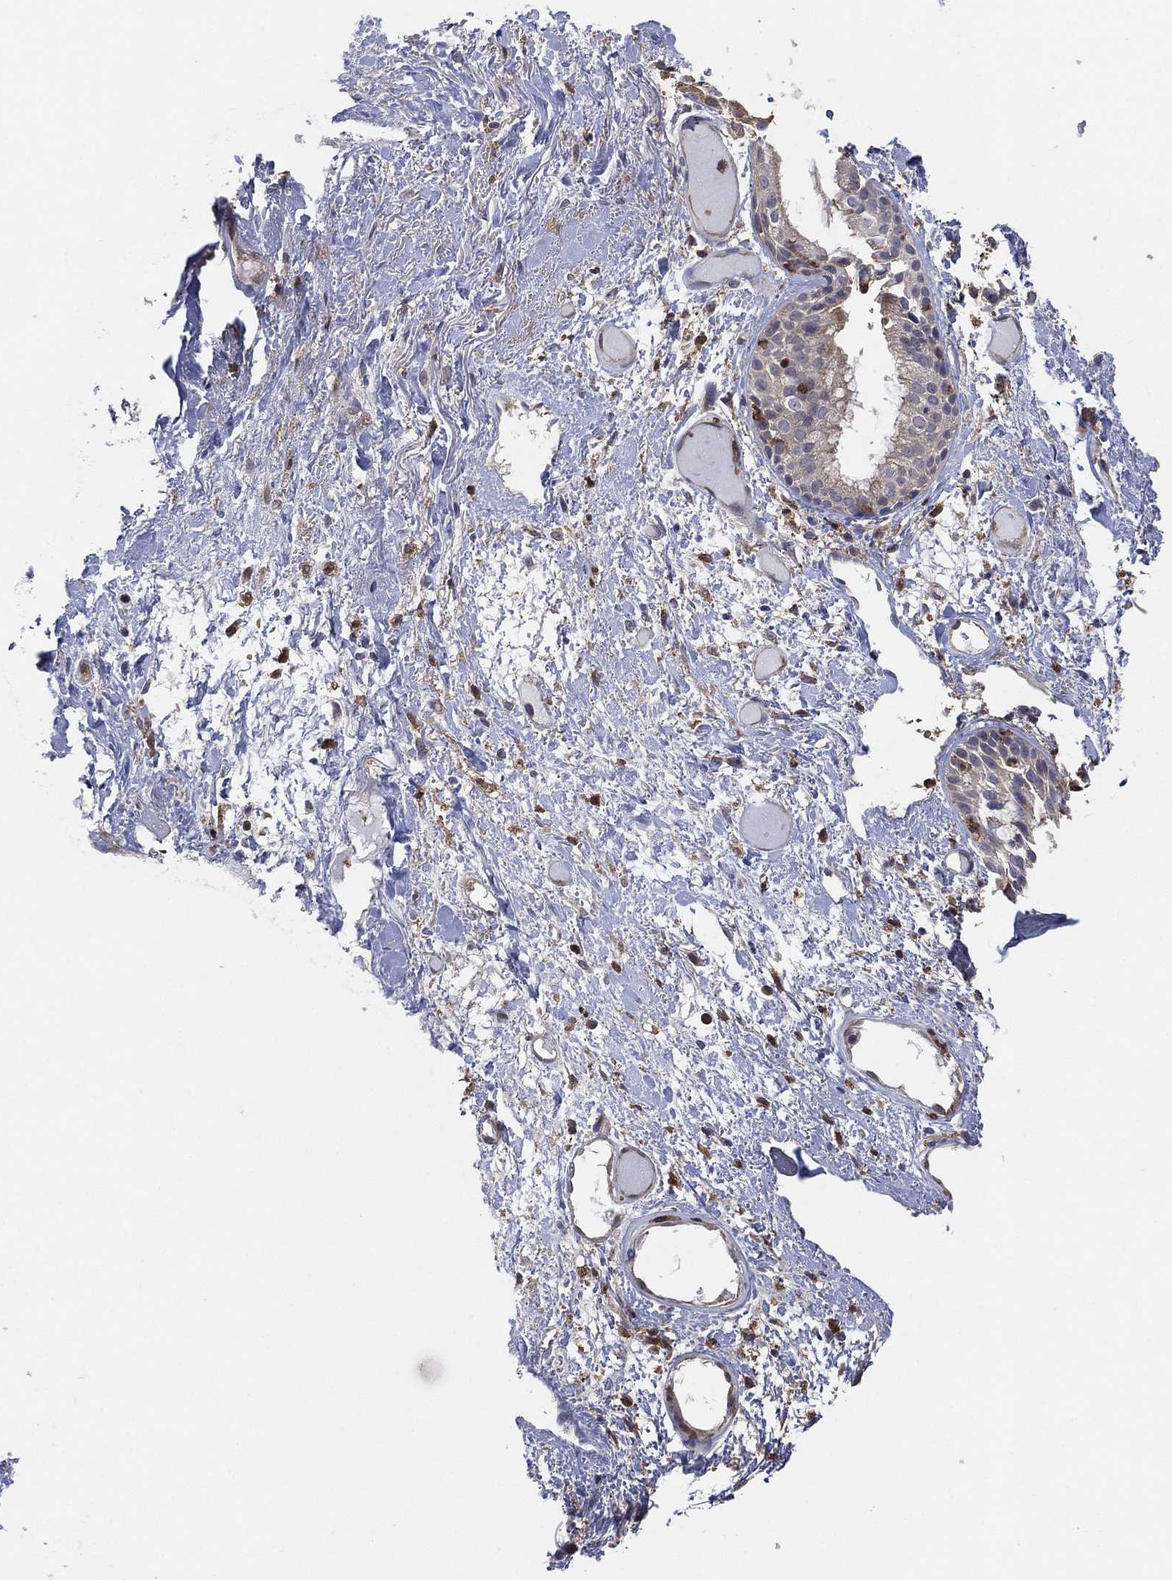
{"staining": {"intensity": "negative", "quantity": "none", "location": "none"}, "tissue": "soft tissue", "cell_type": "Fibroblasts", "image_type": "normal", "snomed": [{"axis": "morphology", "description": "Normal tissue, NOS"}, {"axis": "topography", "description": "Cartilage tissue"}], "caption": "Immunohistochemical staining of benign human soft tissue shows no significant staining in fibroblasts.", "gene": "FES", "patient": {"sex": "male", "age": 62}}